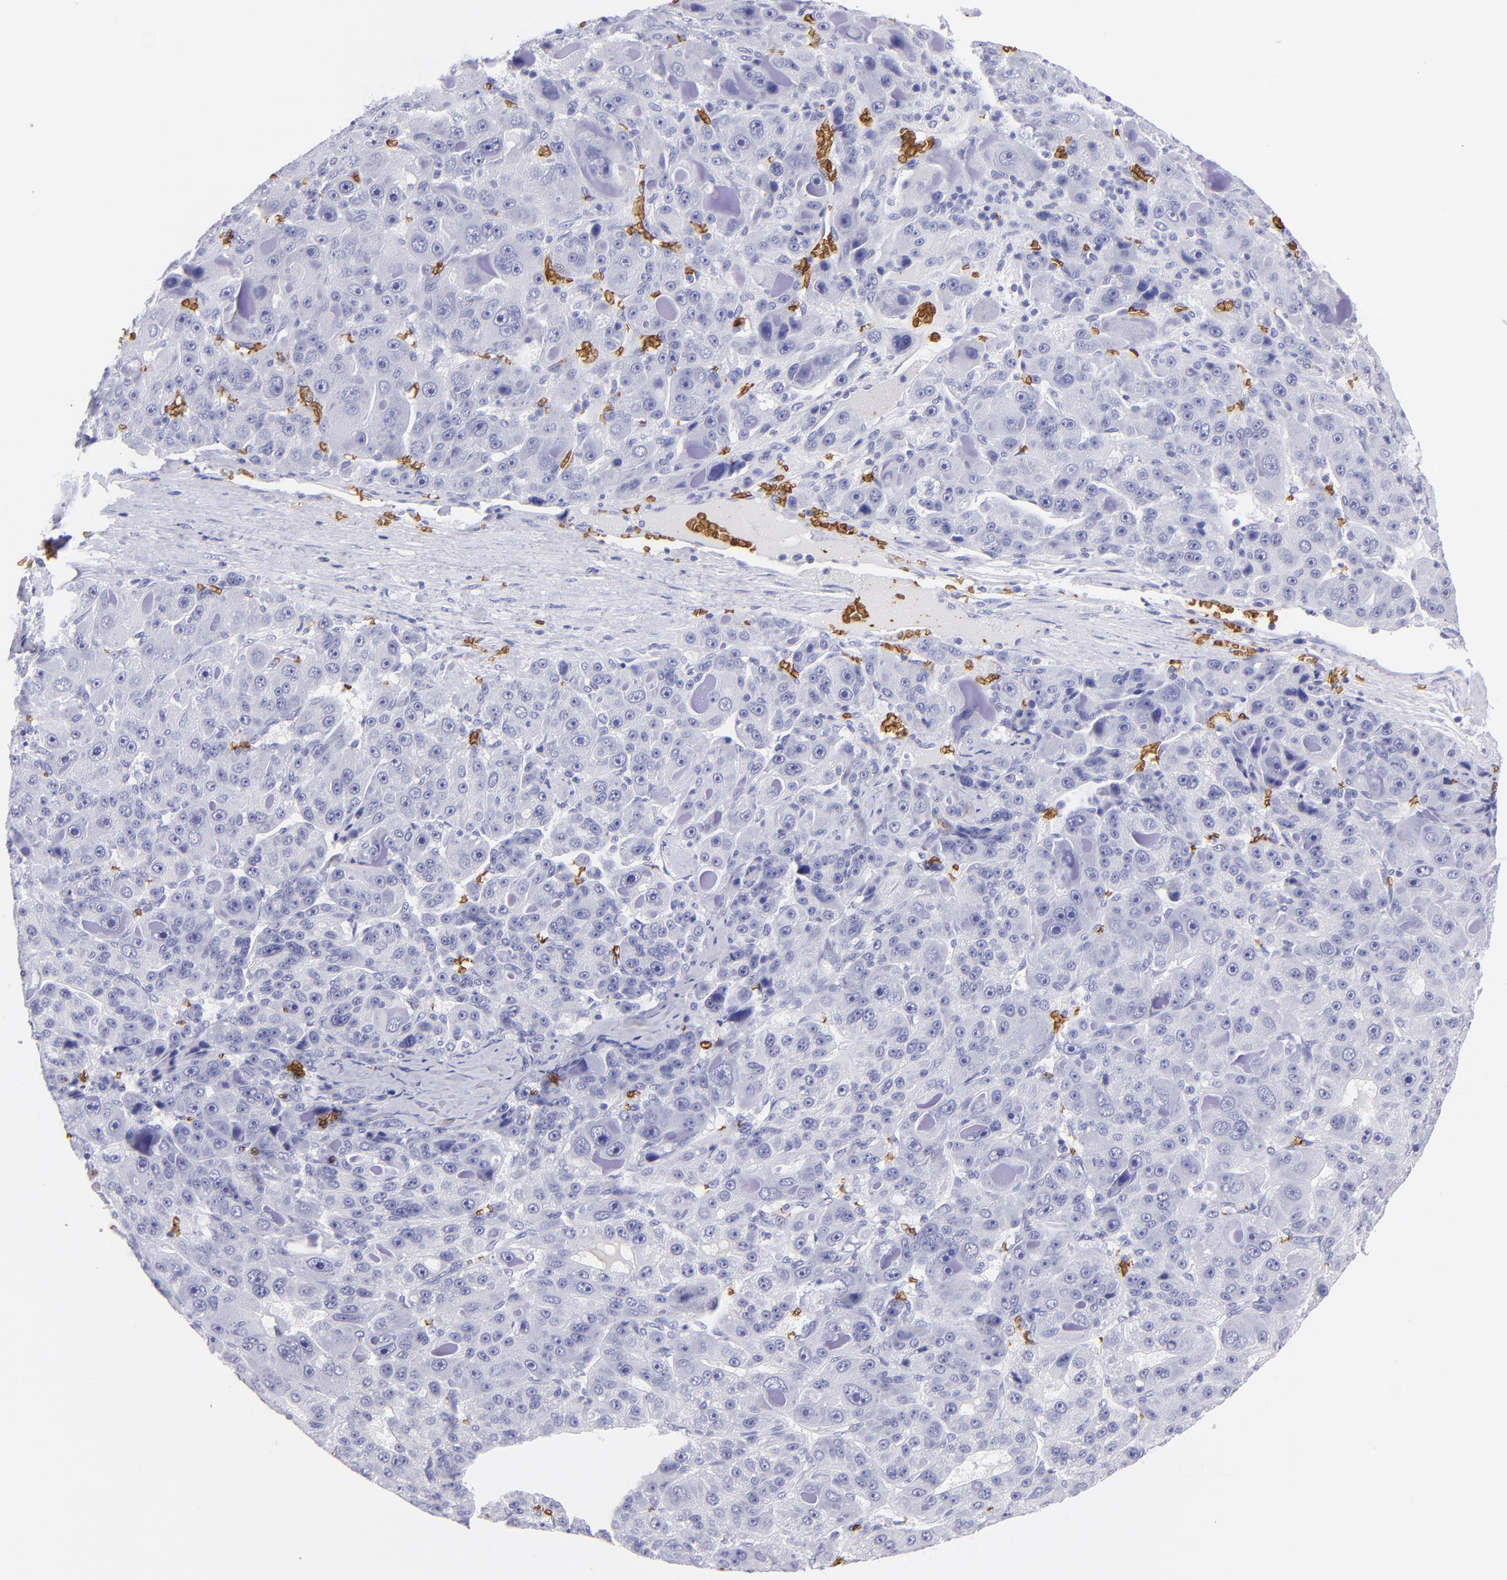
{"staining": {"intensity": "negative", "quantity": "none", "location": "none"}, "tissue": "liver cancer", "cell_type": "Tumor cells", "image_type": "cancer", "snomed": [{"axis": "morphology", "description": "Carcinoma, Hepatocellular, NOS"}, {"axis": "topography", "description": "Liver"}], "caption": "Liver cancer (hepatocellular carcinoma) stained for a protein using immunohistochemistry shows no staining tumor cells.", "gene": "GYPA", "patient": {"sex": "male", "age": 76}}